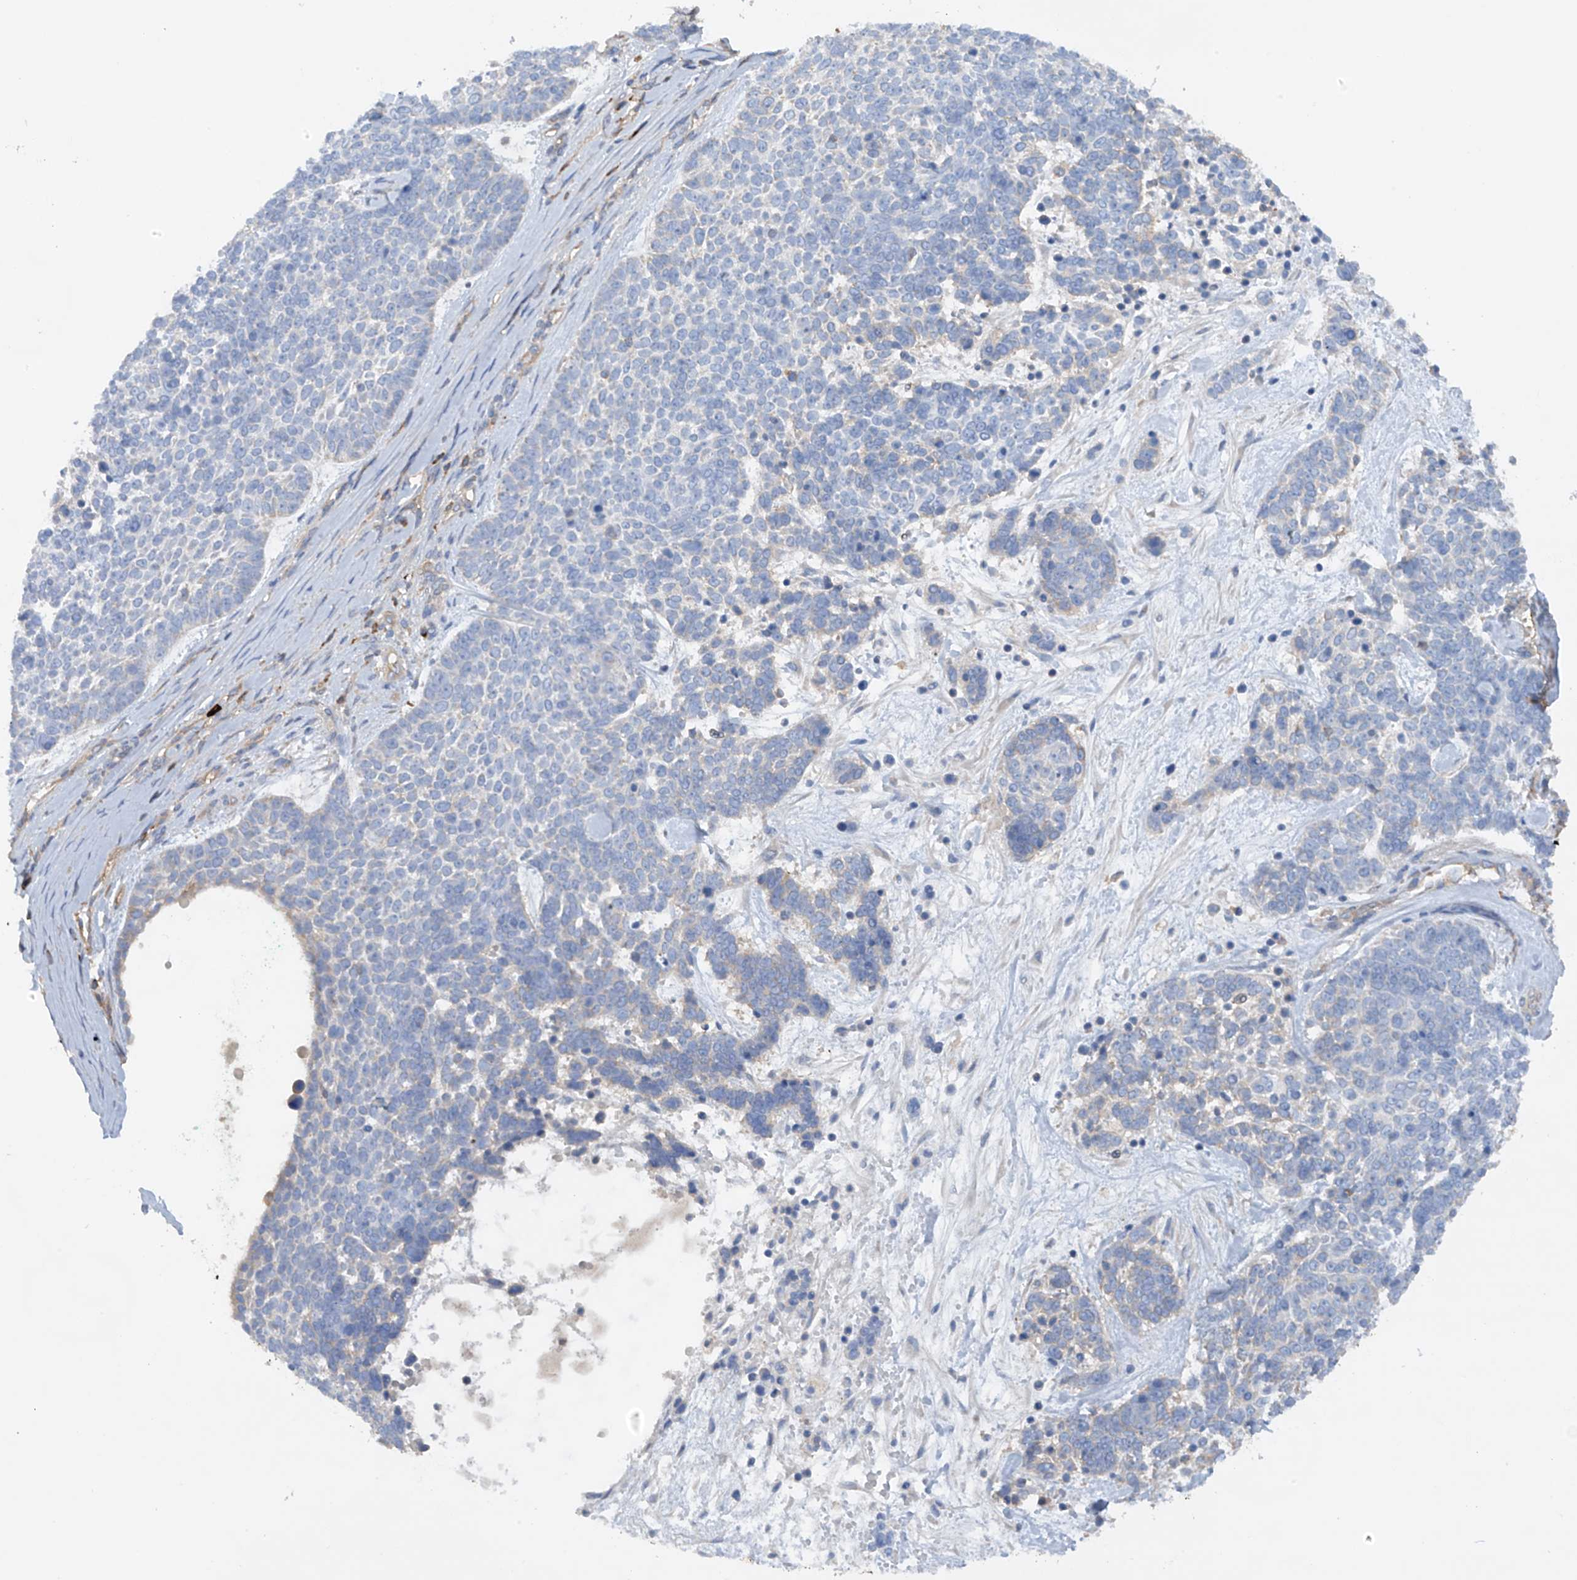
{"staining": {"intensity": "negative", "quantity": "none", "location": "none"}, "tissue": "skin cancer", "cell_type": "Tumor cells", "image_type": "cancer", "snomed": [{"axis": "morphology", "description": "Basal cell carcinoma"}, {"axis": "topography", "description": "Skin"}], "caption": "There is no significant staining in tumor cells of basal cell carcinoma (skin). (DAB (3,3'-diaminobenzidine) immunohistochemistry (IHC) visualized using brightfield microscopy, high magnification).", "gene": "PHACTR2", "patient": {"sex": "female", "age": 81}}